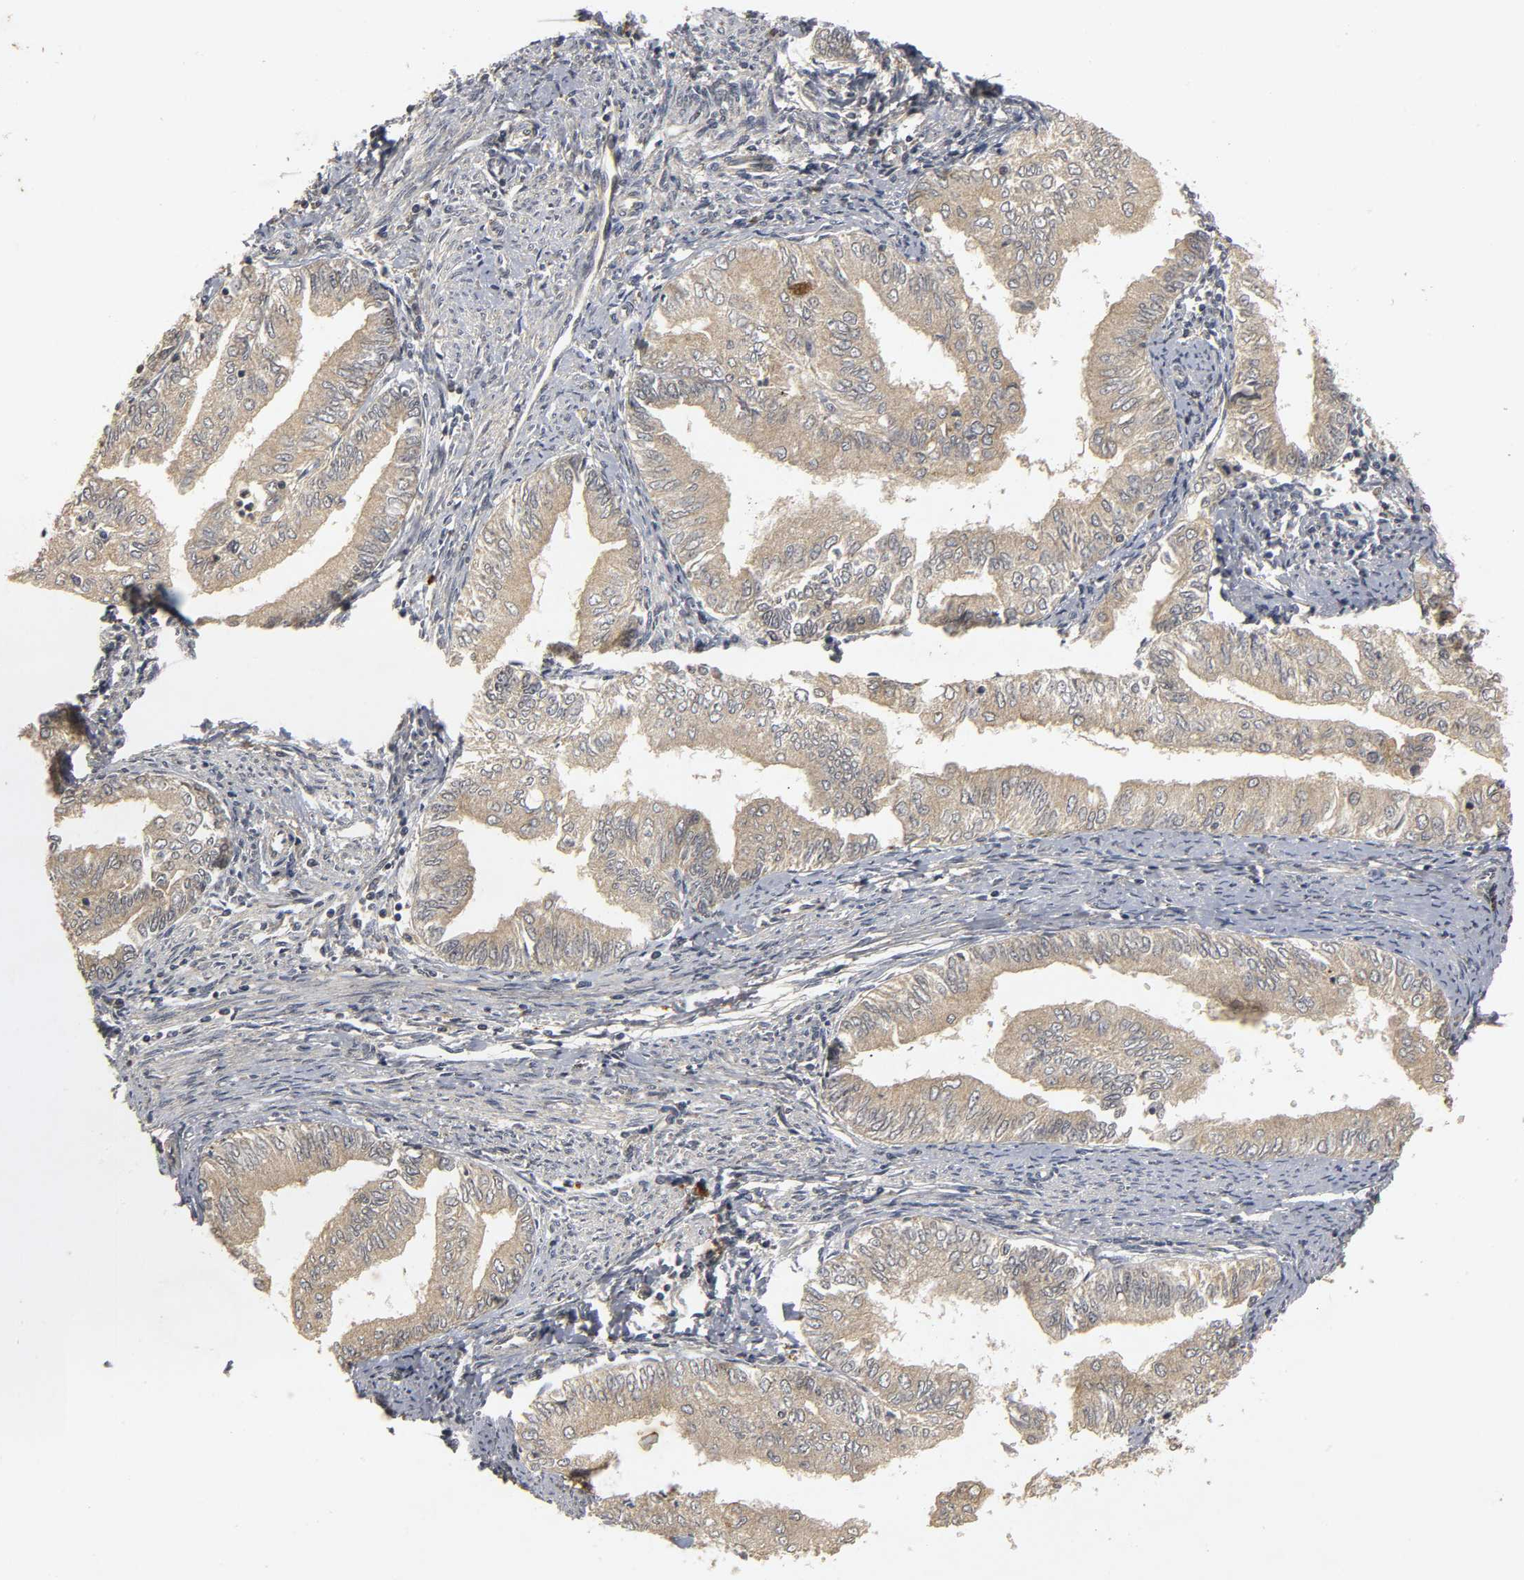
{"staining": {"intensity": "weak", "quantity": "25%-75%", "location": "cytoplasmic/membranous"}, "tissue": "endometrial cancer", "cell_type": "Tumor cells", "image_type": "cancer", "snomed": [{"axis": "morphology", "description": "Adenocarcinoma, NOS"}, {"axis": "topography", "description": "Endometrium"}], "caption": "This is a photomicrograph of immunohistochemistry staining of endometrial cancer (adenocarcinoma), which shows weak expression in the cytoplasmic/membranous of tumor cells.", "gene": "TRAF6", "patient": {"sex": "female", "age": 66}}